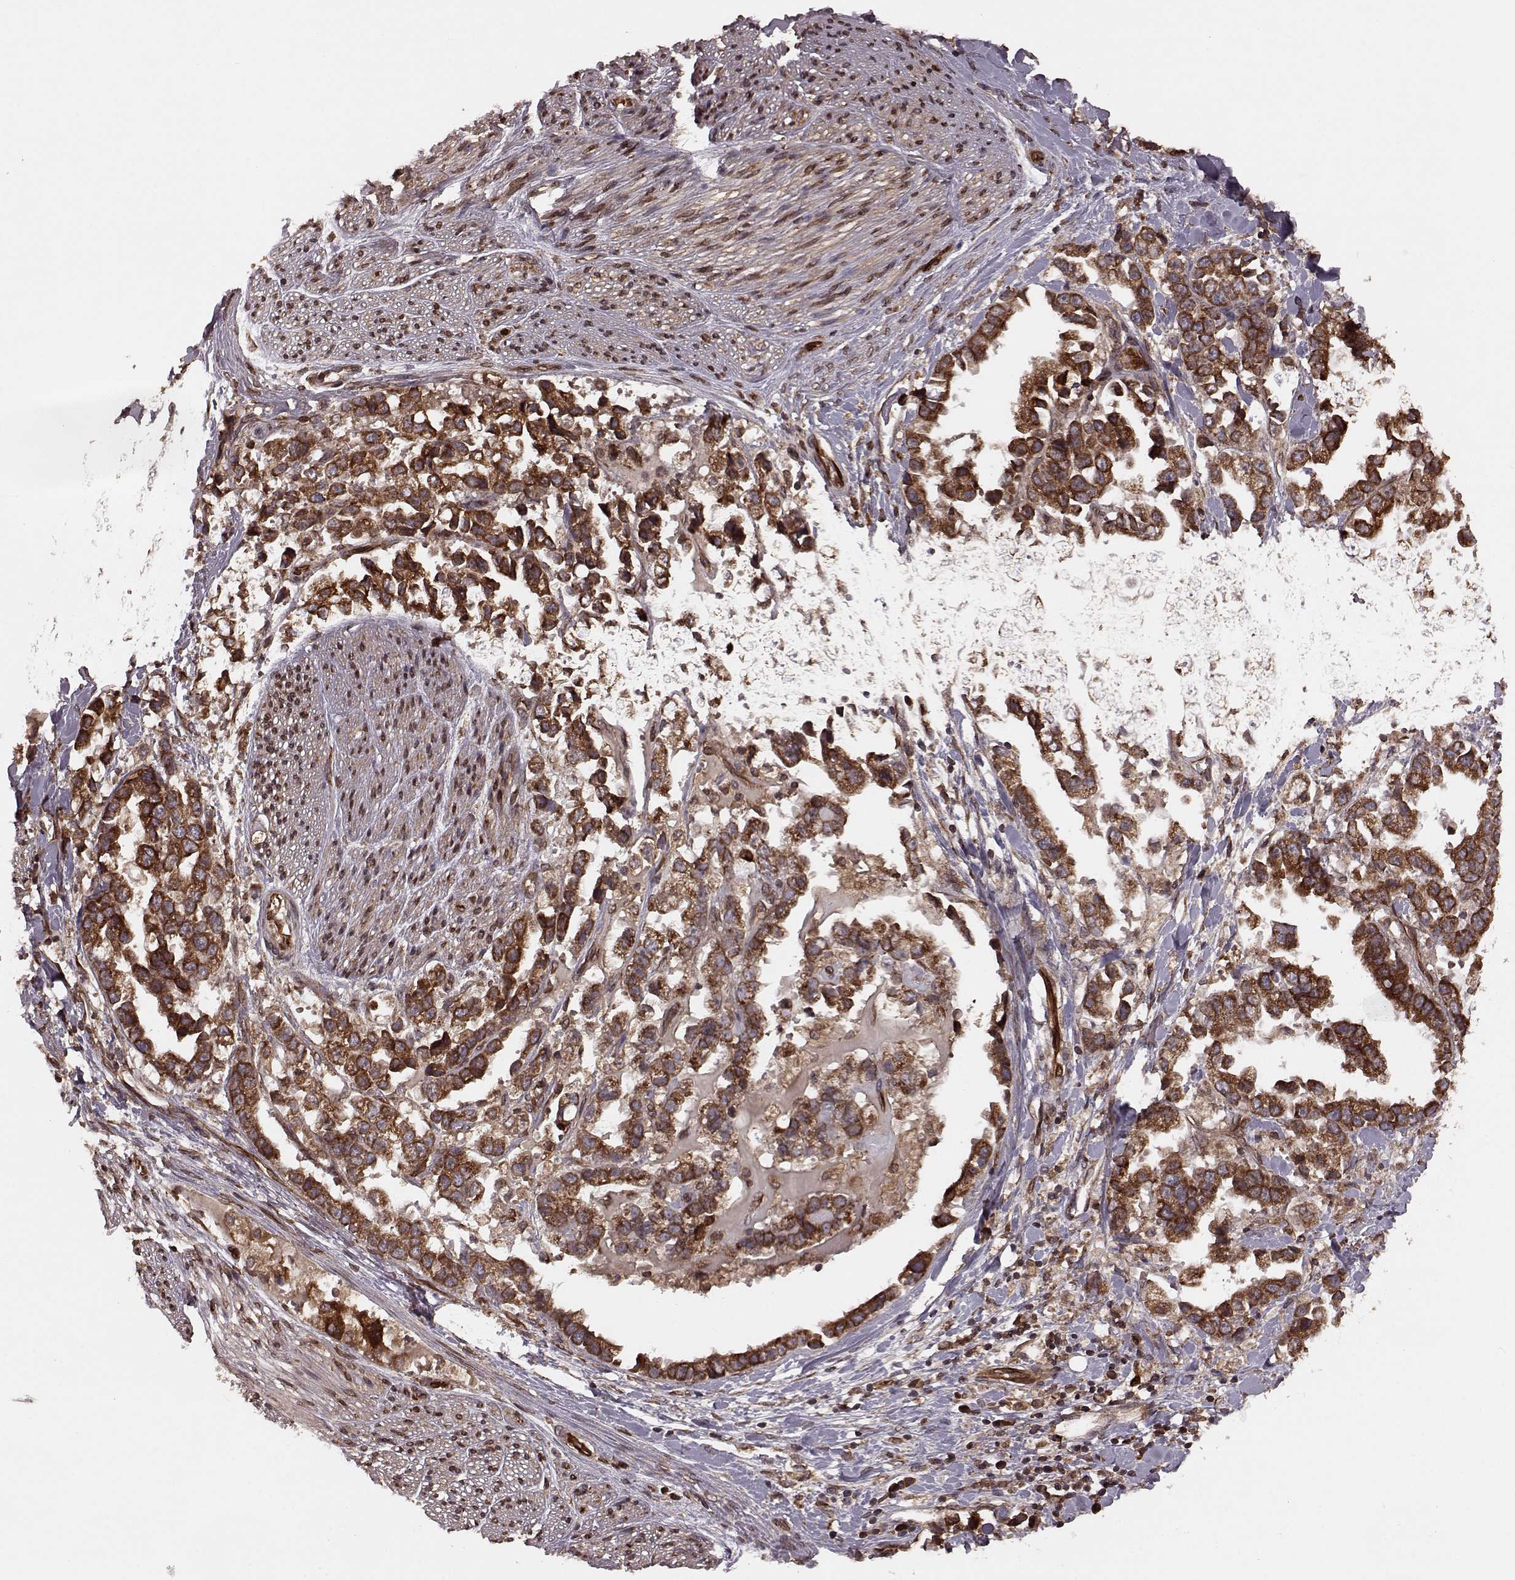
{"staining": {"intensity": "strong", "quantity": ">75%", "location": "cytoplasmic/membranous"}, "tissue": "stomach cancer", "cell_type": "Tumor cells", "image_type": "cancer", "snomed": [{"axis": "morphology", "description": "Adenocarcinoma, NOS"}, {"axis": "topography", "description": "Stomach"}], "caption": "IHC of stomach adenocarcinoma exhibits high levels of strong cytoplasmic/membranous staining in about >75% of tumor cells.", "gene": "AGPAT1", "patient": {"sex": "male", "age": 59}}